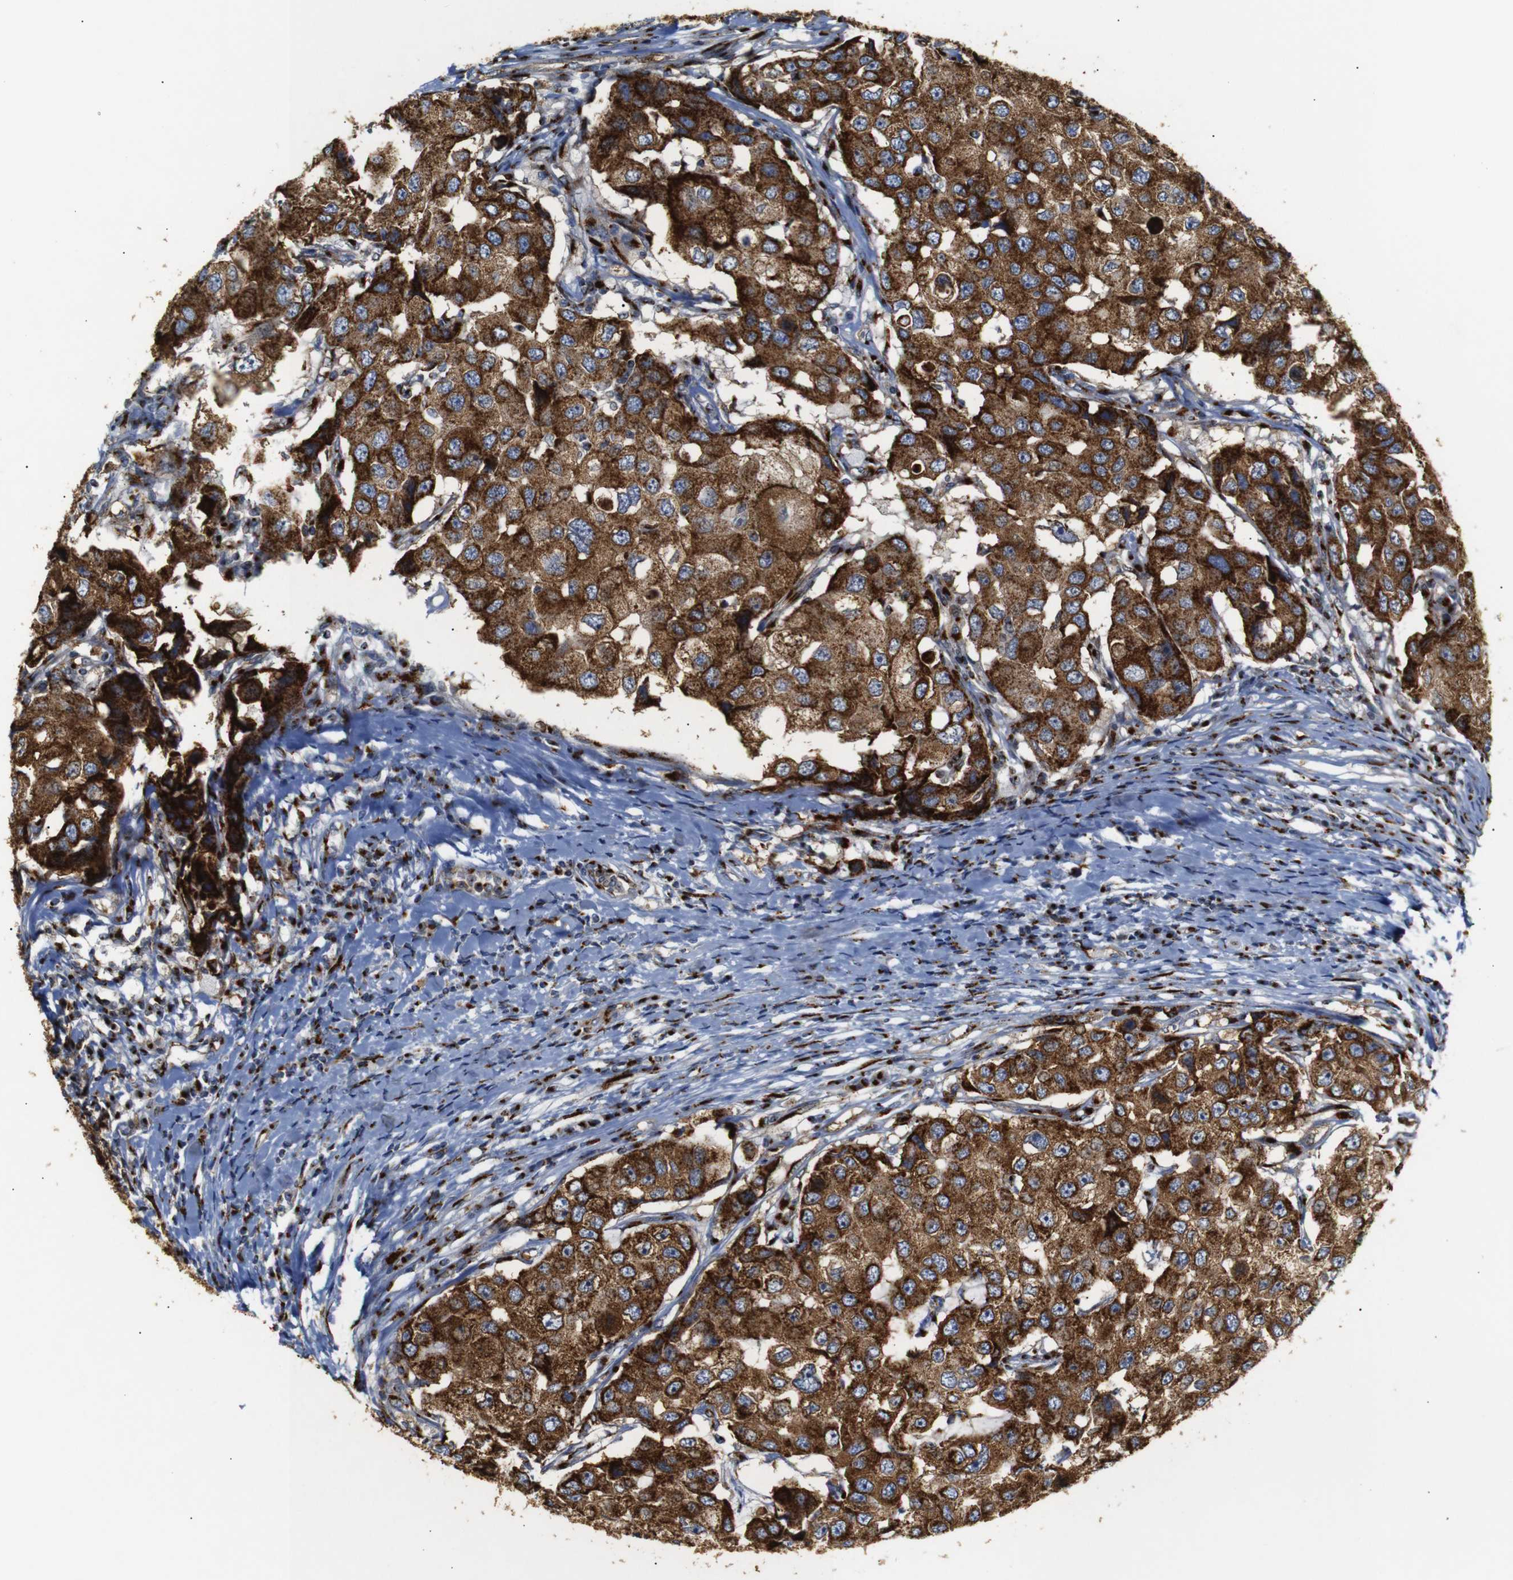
{"staining": {"intensity": "strong", "quantity": ">75%", "location": "cytoplasmic/membranous"}, "tissue": "breast cancer", "cell_type": "Tumor cells", "image_type": "cancer", "snomed": [{"axis": "morphology", "description": "Duct carcinoma"}, {"axis": "topography", "description": "Breast"}], "caption": "Immunohistochemical staining of breast cancer (intraductal carcinoma) reveals high levels of strong cytoplasmic/membranous positivity in about >75% of tumor cells.", "gene": "TGOLN2", "patient": {"sex": "female", "age": 27}}